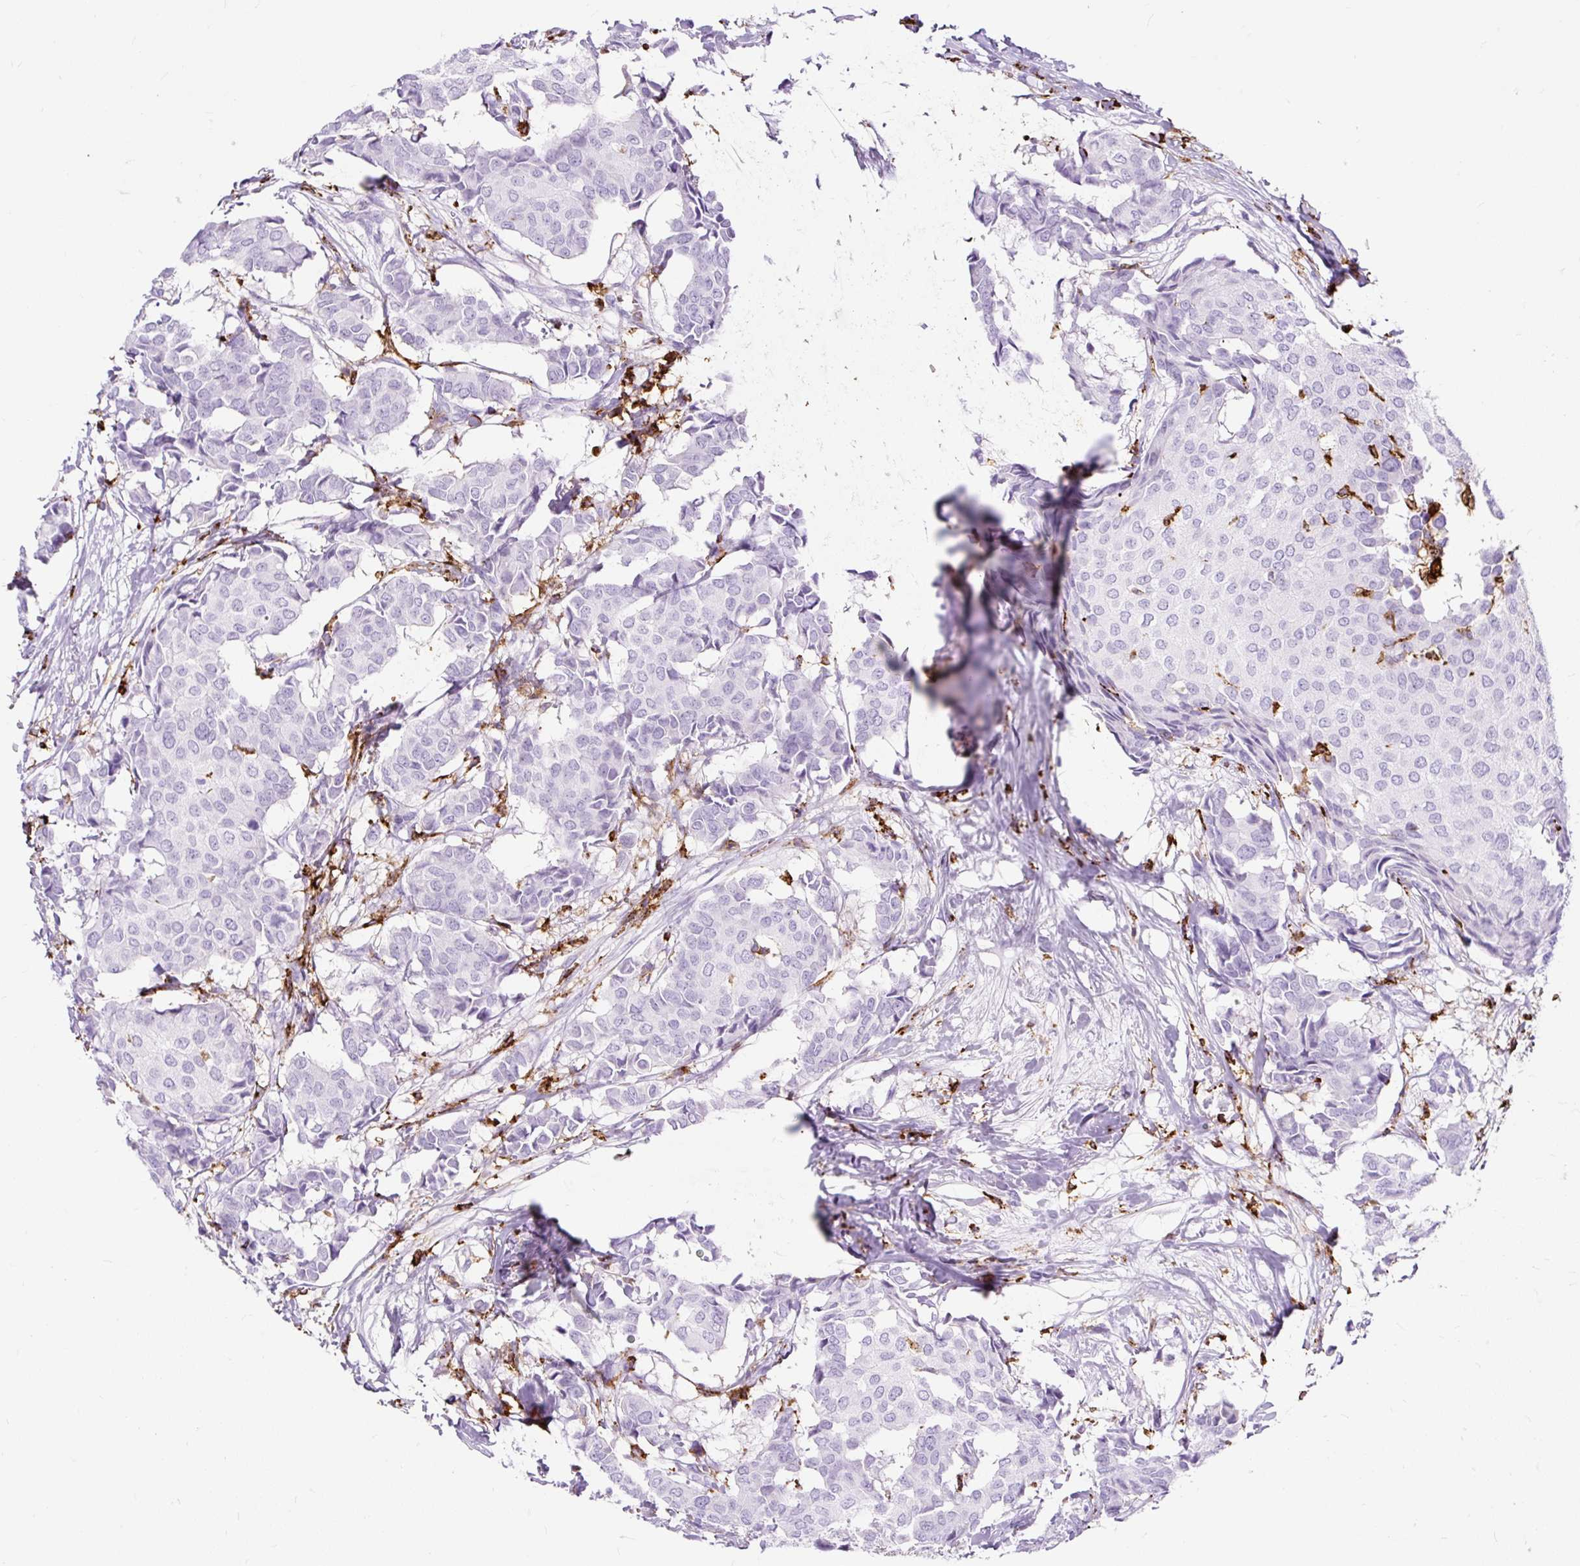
{"staining": {"intensity": "negative", "quantity": "none", "location": "none"}, "tissue": "breast cancer", "cell_type": "Tumor cells", "image_type": "cancer", "snomed": [{"axis": "morphology", "description": "Duct carcinoma"}, {"axis": "topography", "description": "Breast"}], "caption": "The immunohistochemistry histopathology image has no significant positivity in tumor cells of breast cancer (invasive ductal carcinoma) tissue.", "gene": "HLA-DRA", "patient": {"sex": "female", "age": 75}}